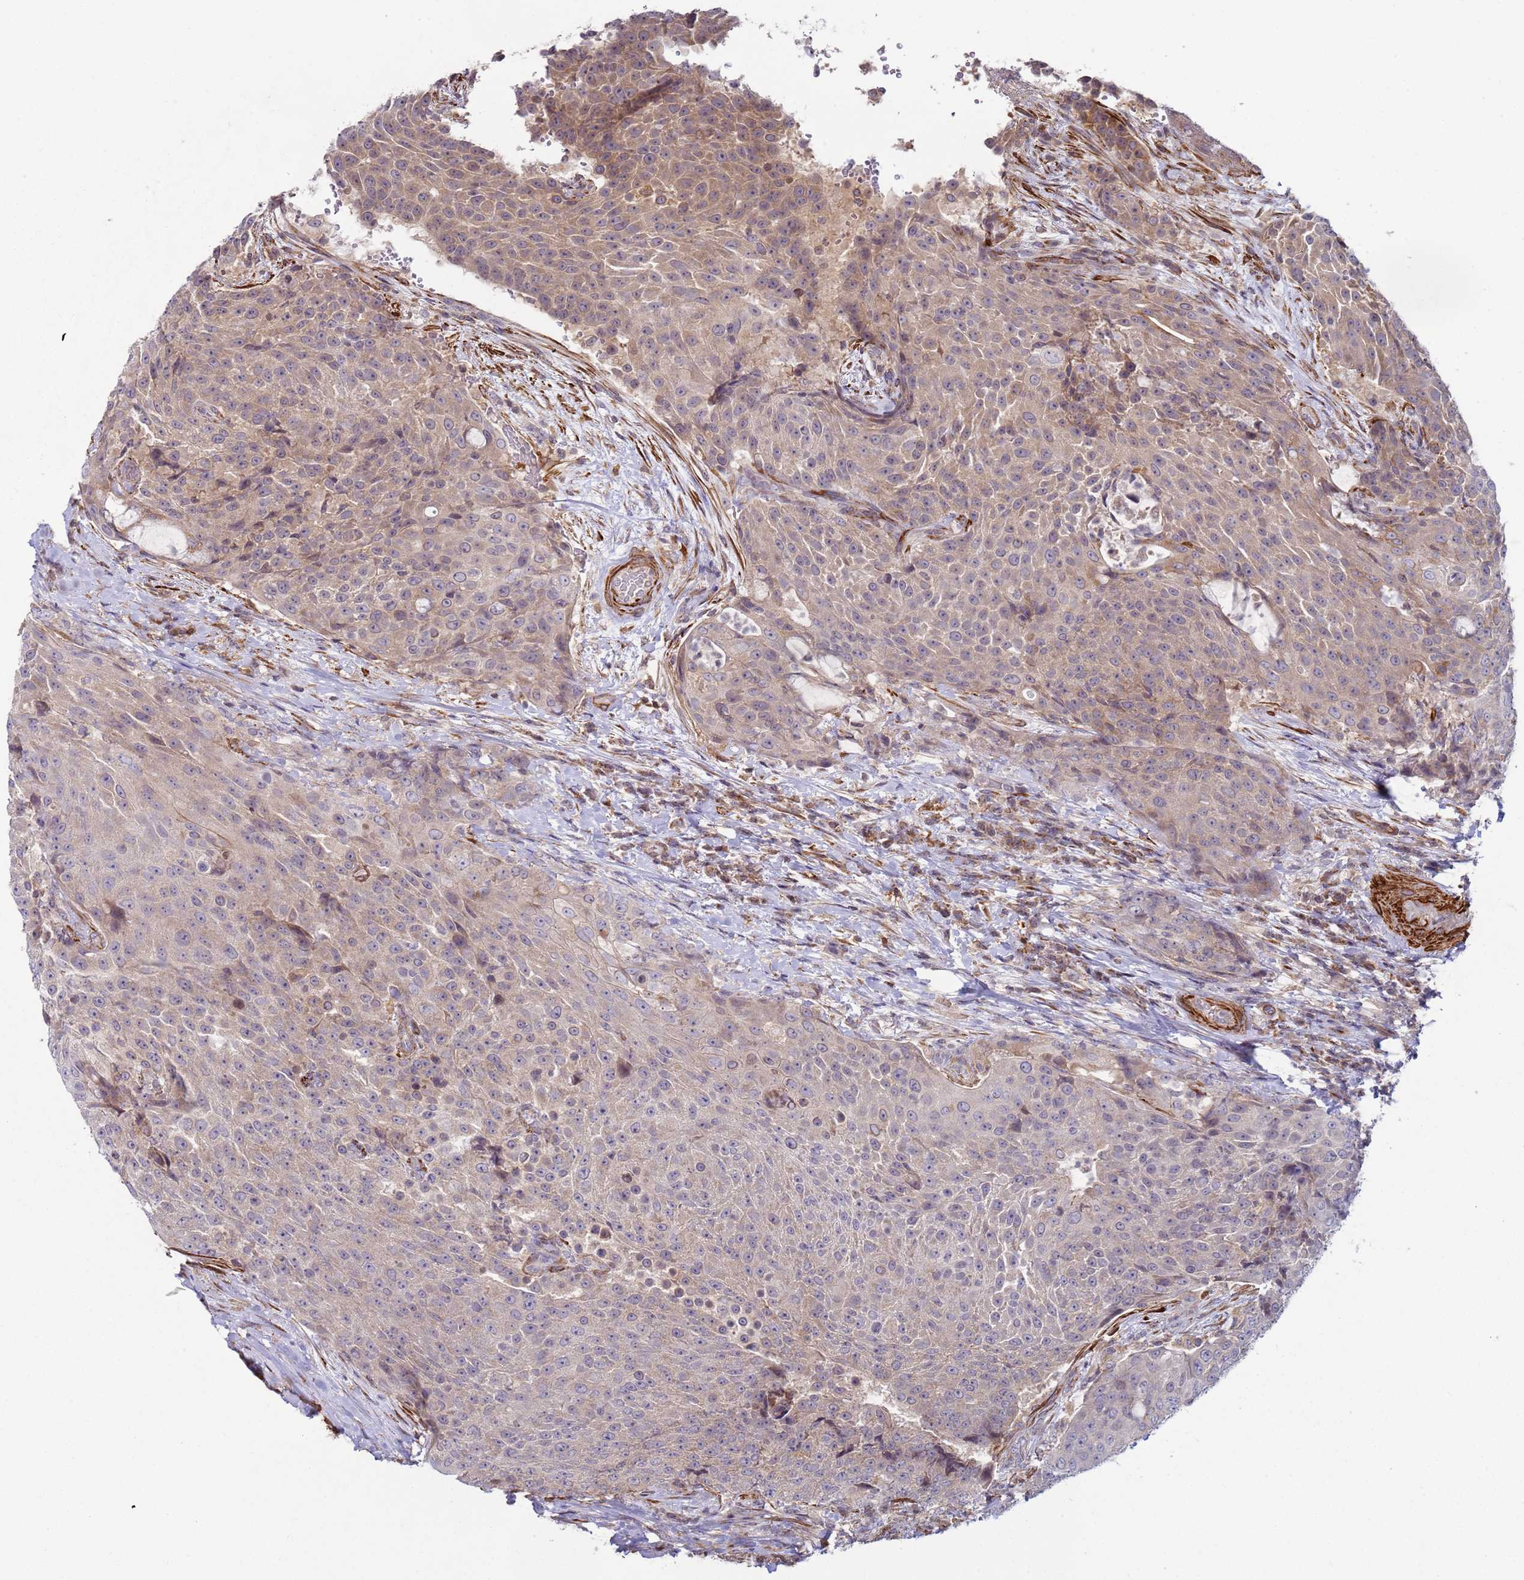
{"staining": {"intensity": "weak", "quantity": "25%-75%", "location": "cytoplasmic/membranous"}, "tissue": "urothelial cancer", "cell_type": "Tumor cells", "image_type": "cancer", "snomed": [{"axis": "morphology", "description": "Urothelial carcinoma, High grade"}, {"axis": "topography", "description": "Urinary bladder"}], "caption": "The photomicrograph exhibits a brown stain indicating the presence of a protein in the cytoplasmic/membranous of tumor cells in urothelial carcinoma (high-grade).", "gene": "SNAPC4", "patient": {"sex": "female", "age": 63}}